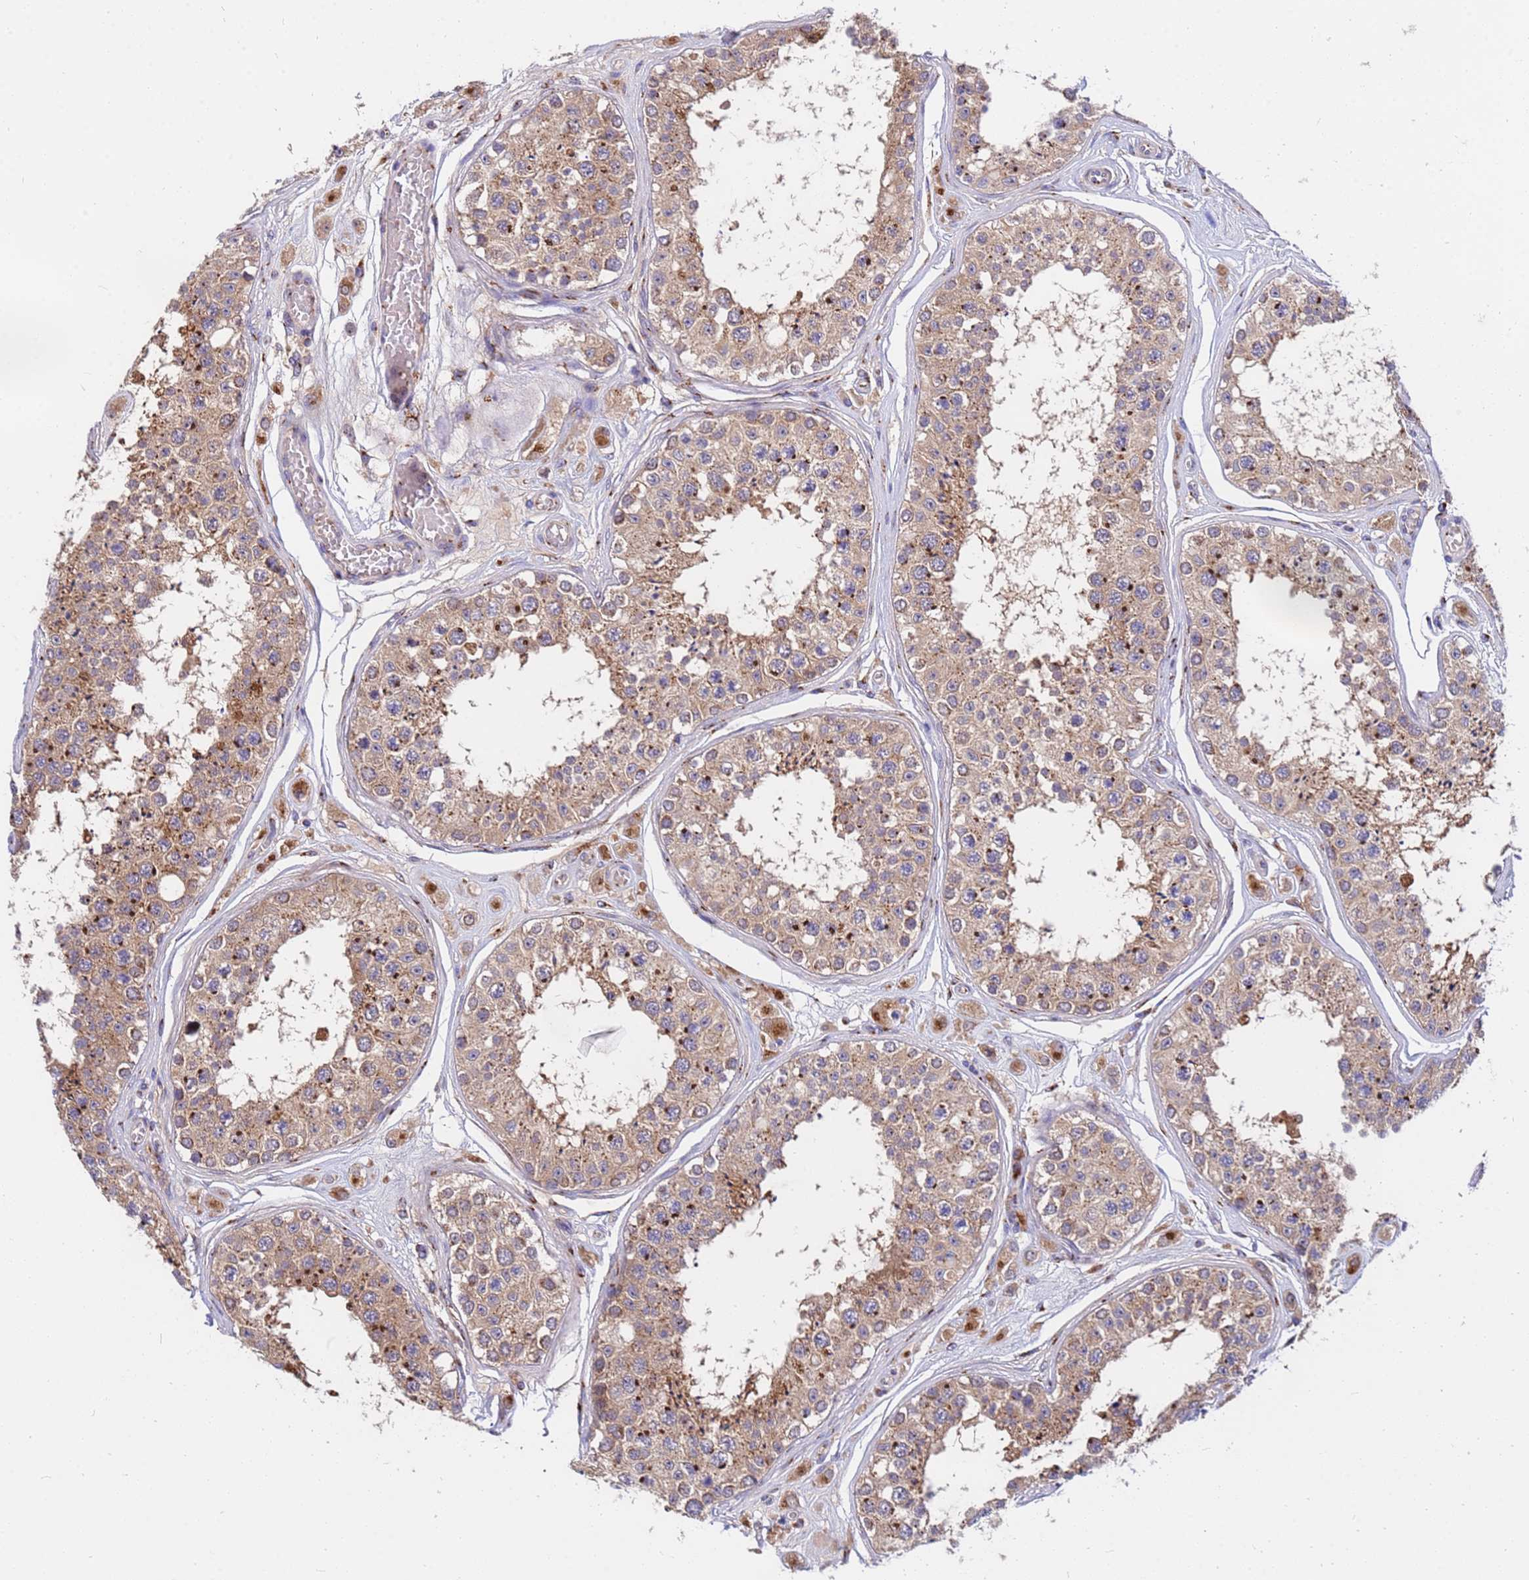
{"staining": {"intensity": "moderate", "quantity": ">75%", "location": "cytoplasmic/membranous"}, "tissue": "testis", "cell_type": "Cells in seminiferous ducts", "image_type": "normal", "snomed": [{"axis": "morphology", "description": "Normal tissue, NOS"}, {"axis": "topography", "description": "Testis"}], "caption": "Protein staining by immunohistochemistry displays moderate cytoplasmic/membranous staining in approximately >75% of cells in seminiferous ducts in normal testis. (DAB IHC, brown staining for protein, blue staining for nuclei).", "gene": "HPS3", "patient": {"sex": "male", "age": 25}}